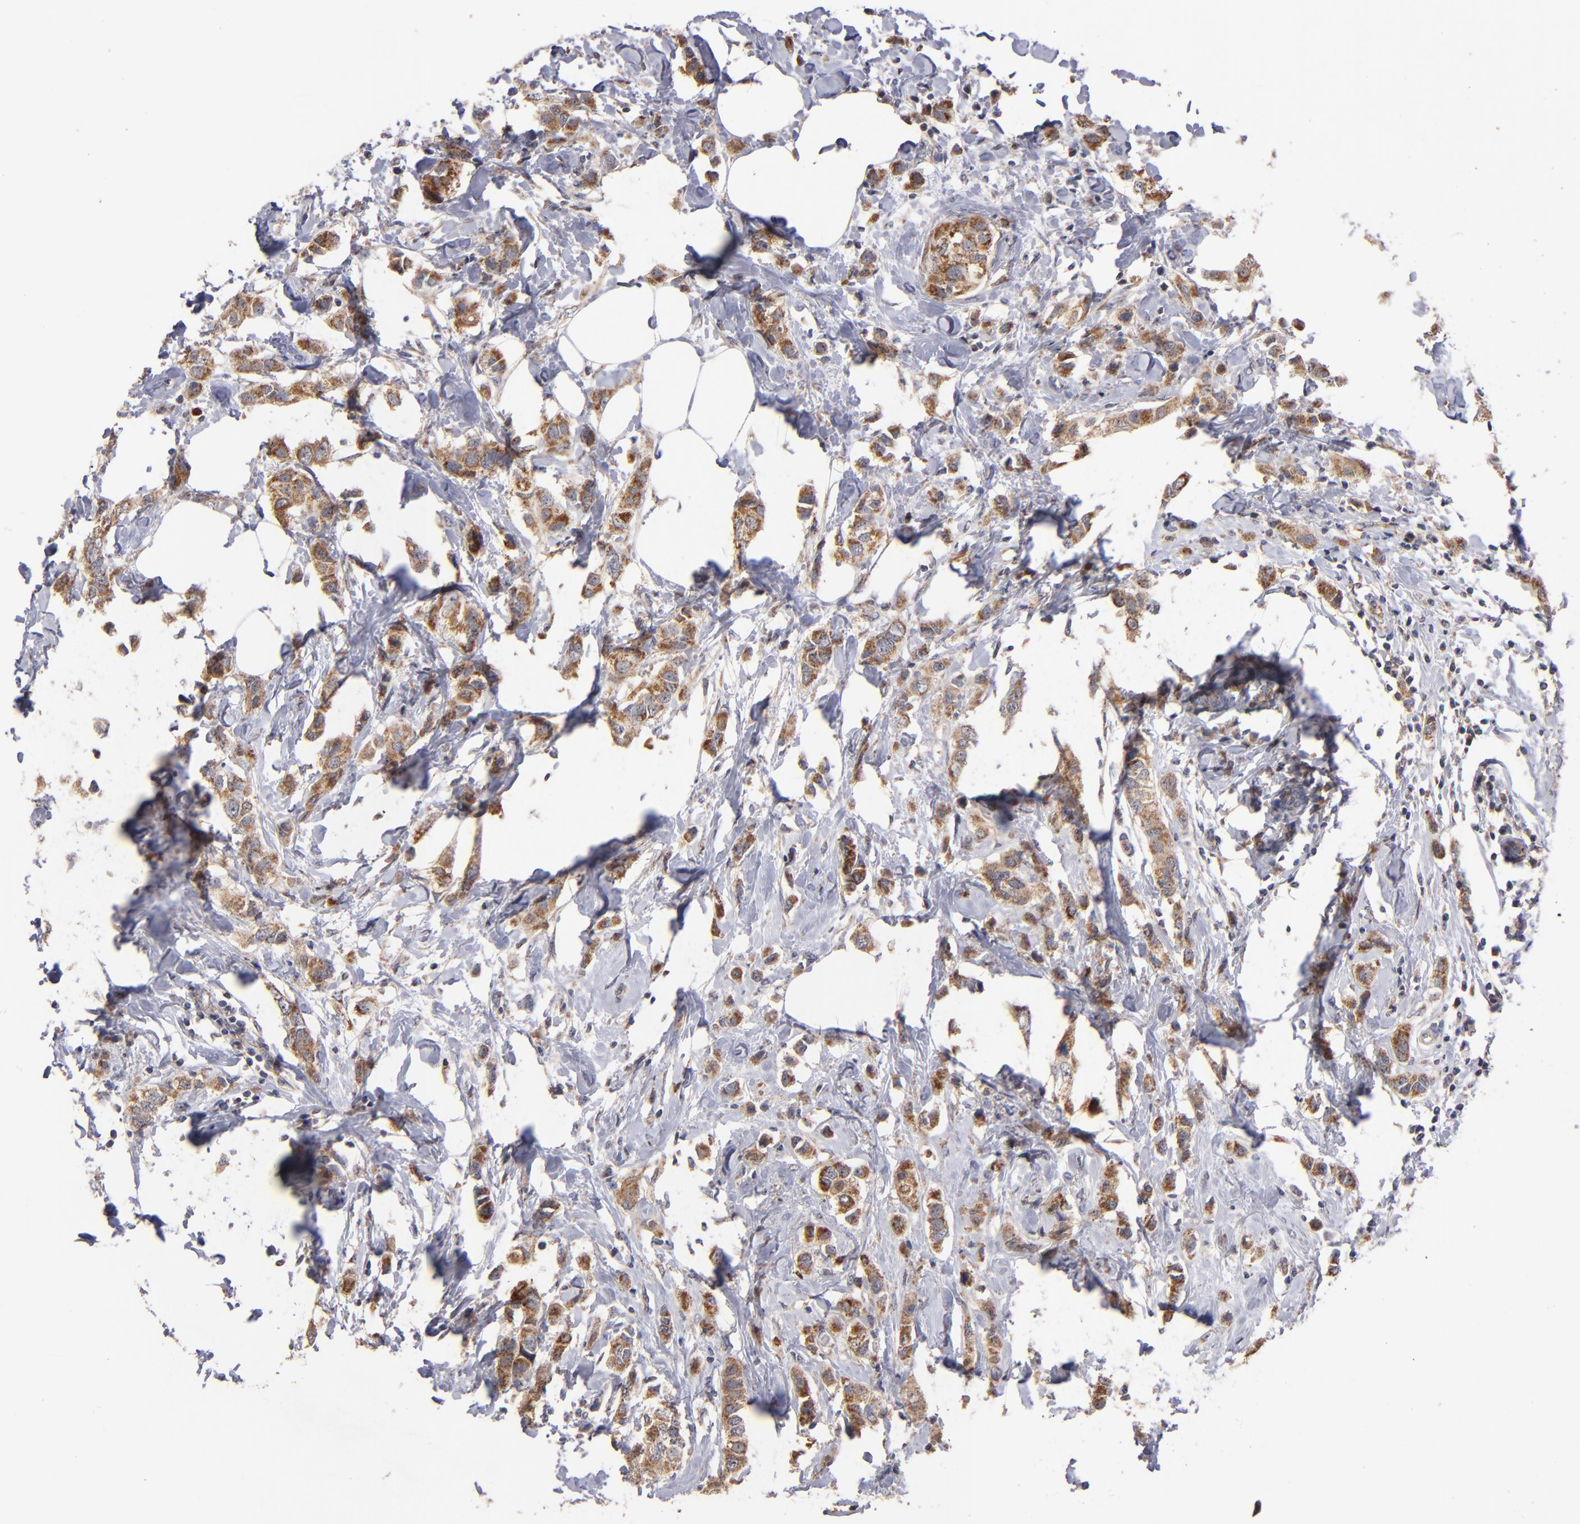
{"staining": {"intensity": "moderate", "quantity": ">75%", "location": "cytoplasmic/membranous"}, "tissue": "breast cancer", "cell_type": "Tumor cells", "image_type": "cancer", "snomed": [{"axis": "morphology", "description": "Normal tissue, NOS"}, {"axis": "morphology", "description": "Duct carcinoma"}, {"axis": "topography", "description": "Breast"}], "caption": "Immunohistochemistry micrograph of neoplastic tissue: invasive ductal carcinoma (breast) stained using IHC reveals medium levels of moderate protein expression localized specifically in the cytoplasmic/membranous of tumor cells, appearing as a cytoplasmic/membranous brown color.", "gene": "DIABLO", "patient": {"sex": "female", "age": 50}}